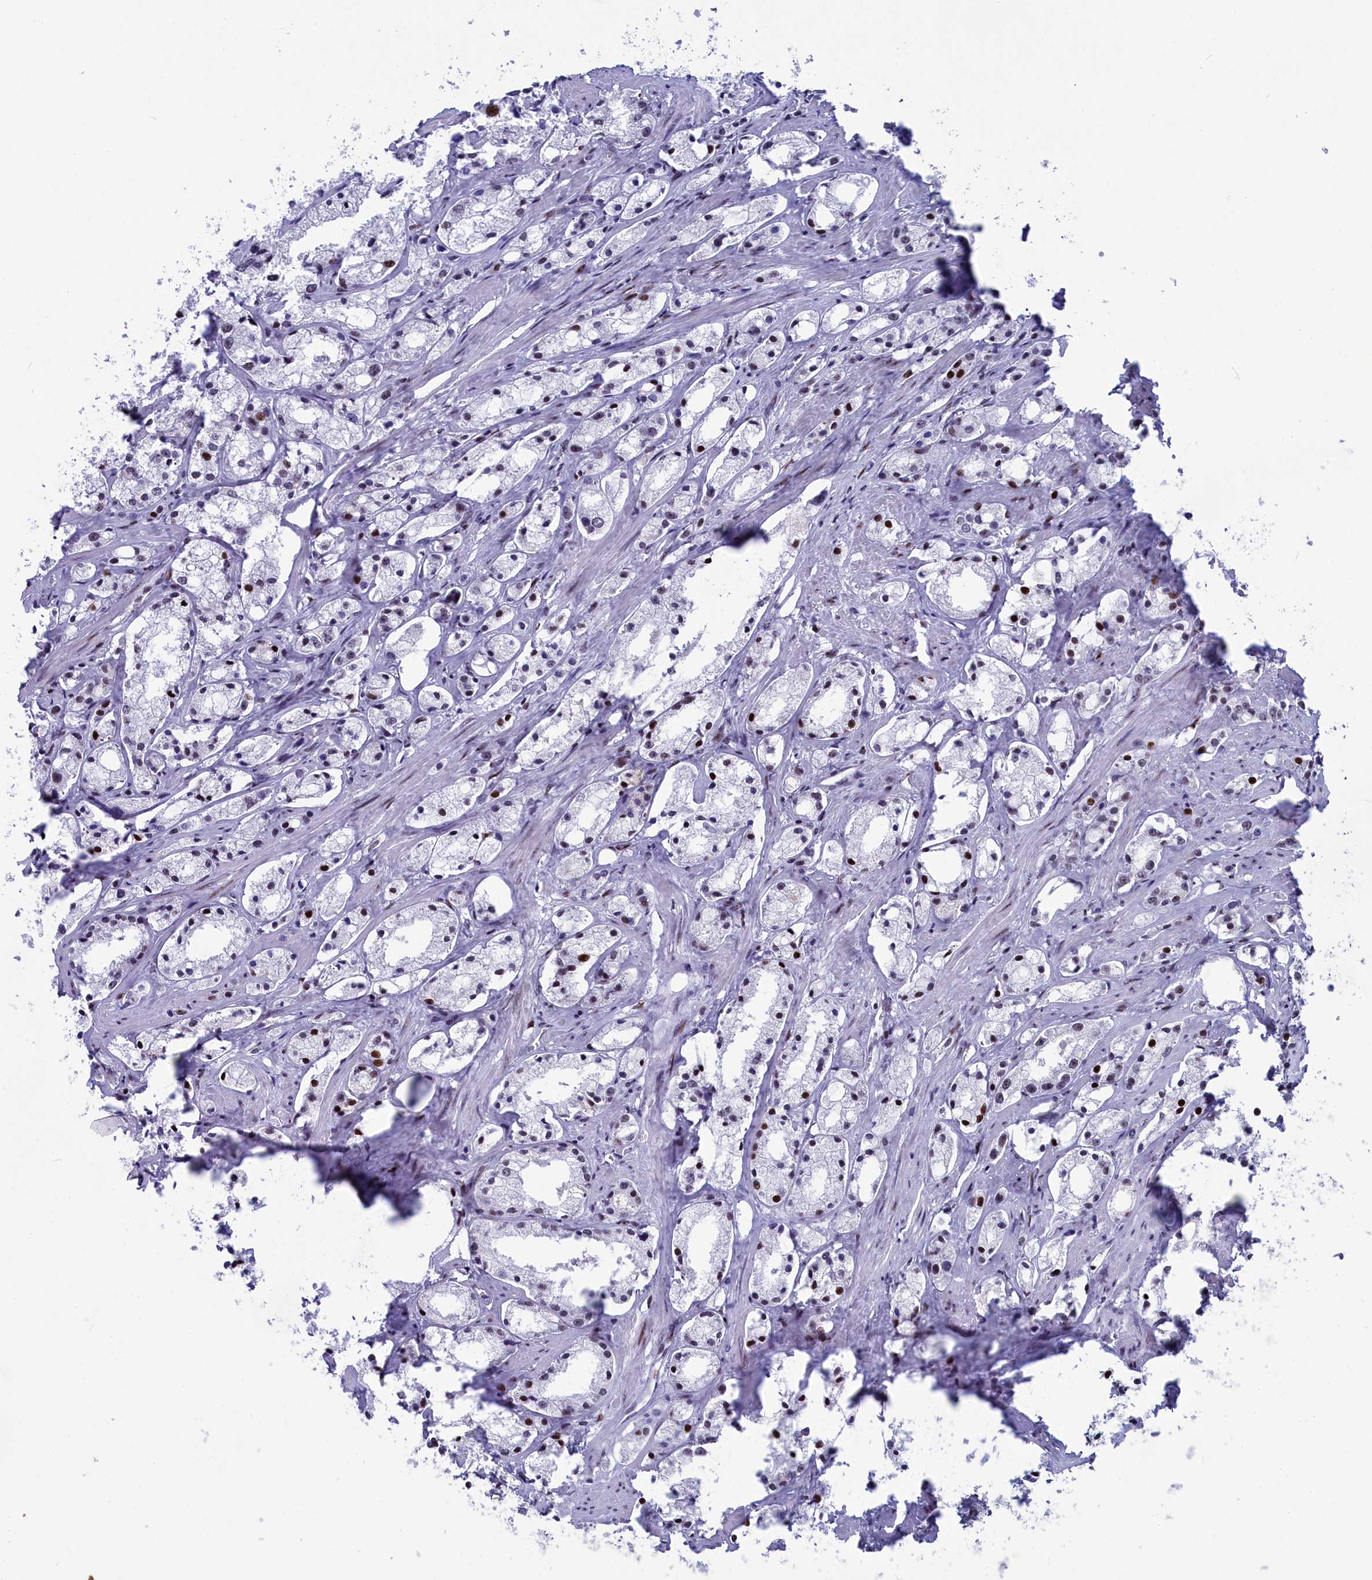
{"staining": {"intensity": "moderate", "quantity": "<25%", "location": "nuclear"}, "tissue": "prostate cancer", "cell_type": "Tumor cells", "image_type": "cancer", "snomed": [{"axis": "morphology", "description": "Adenocarcinoma, High grade"}, {"axis": "topography", "description": "Prostate"}], "caption": "Immunohistochemistry (IHC) image of neoplastic tissue: human prostate cancer stained using immunohistochemistry (IHC) reveals low levels of moderate protein expression localized specifically in the nuclear of tumor cells, appearing as a nuclear brown color.", "gene": "NSA2", "patient": {"sex": "male", "age": 66}}